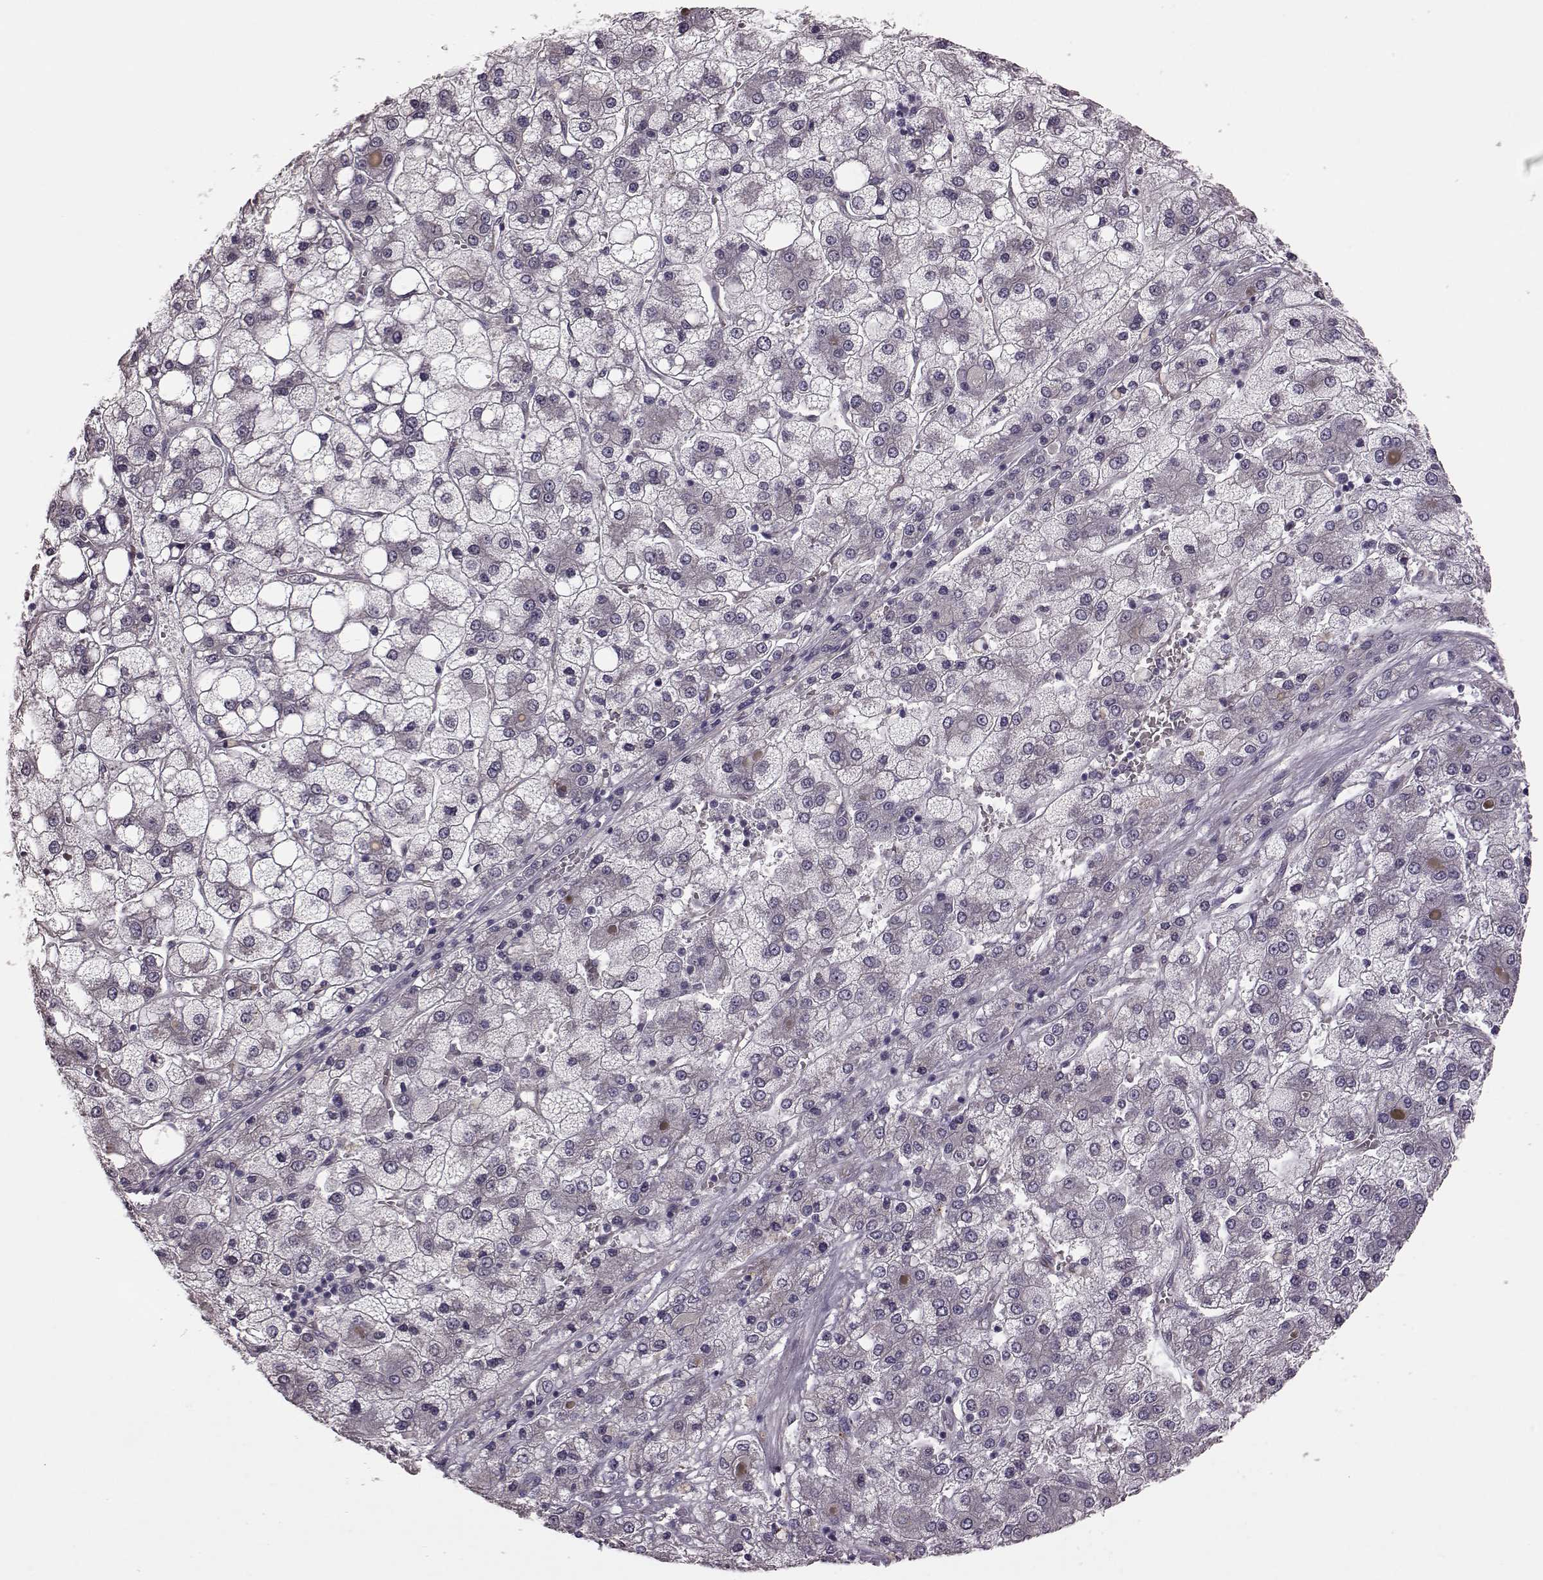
{"staining": {"intensity": "negative", "quantity": "none", "location": "none"}, "tissue": "liver cancer", "cell_type": "Tumor cells", "image_type": "cancer", "snomed": [{"axis": "morphology", "description": "Carcinoma, Hepatocellular, NOS"}, {"axis": "topography", "description": "Liver"}], "caption": "Micrograph shows no significant protein staining in tumor cells of hepatocellular carcinoma (liver).", "gene": "GRK1", "patient": {"sex": "male", "age": 73}}